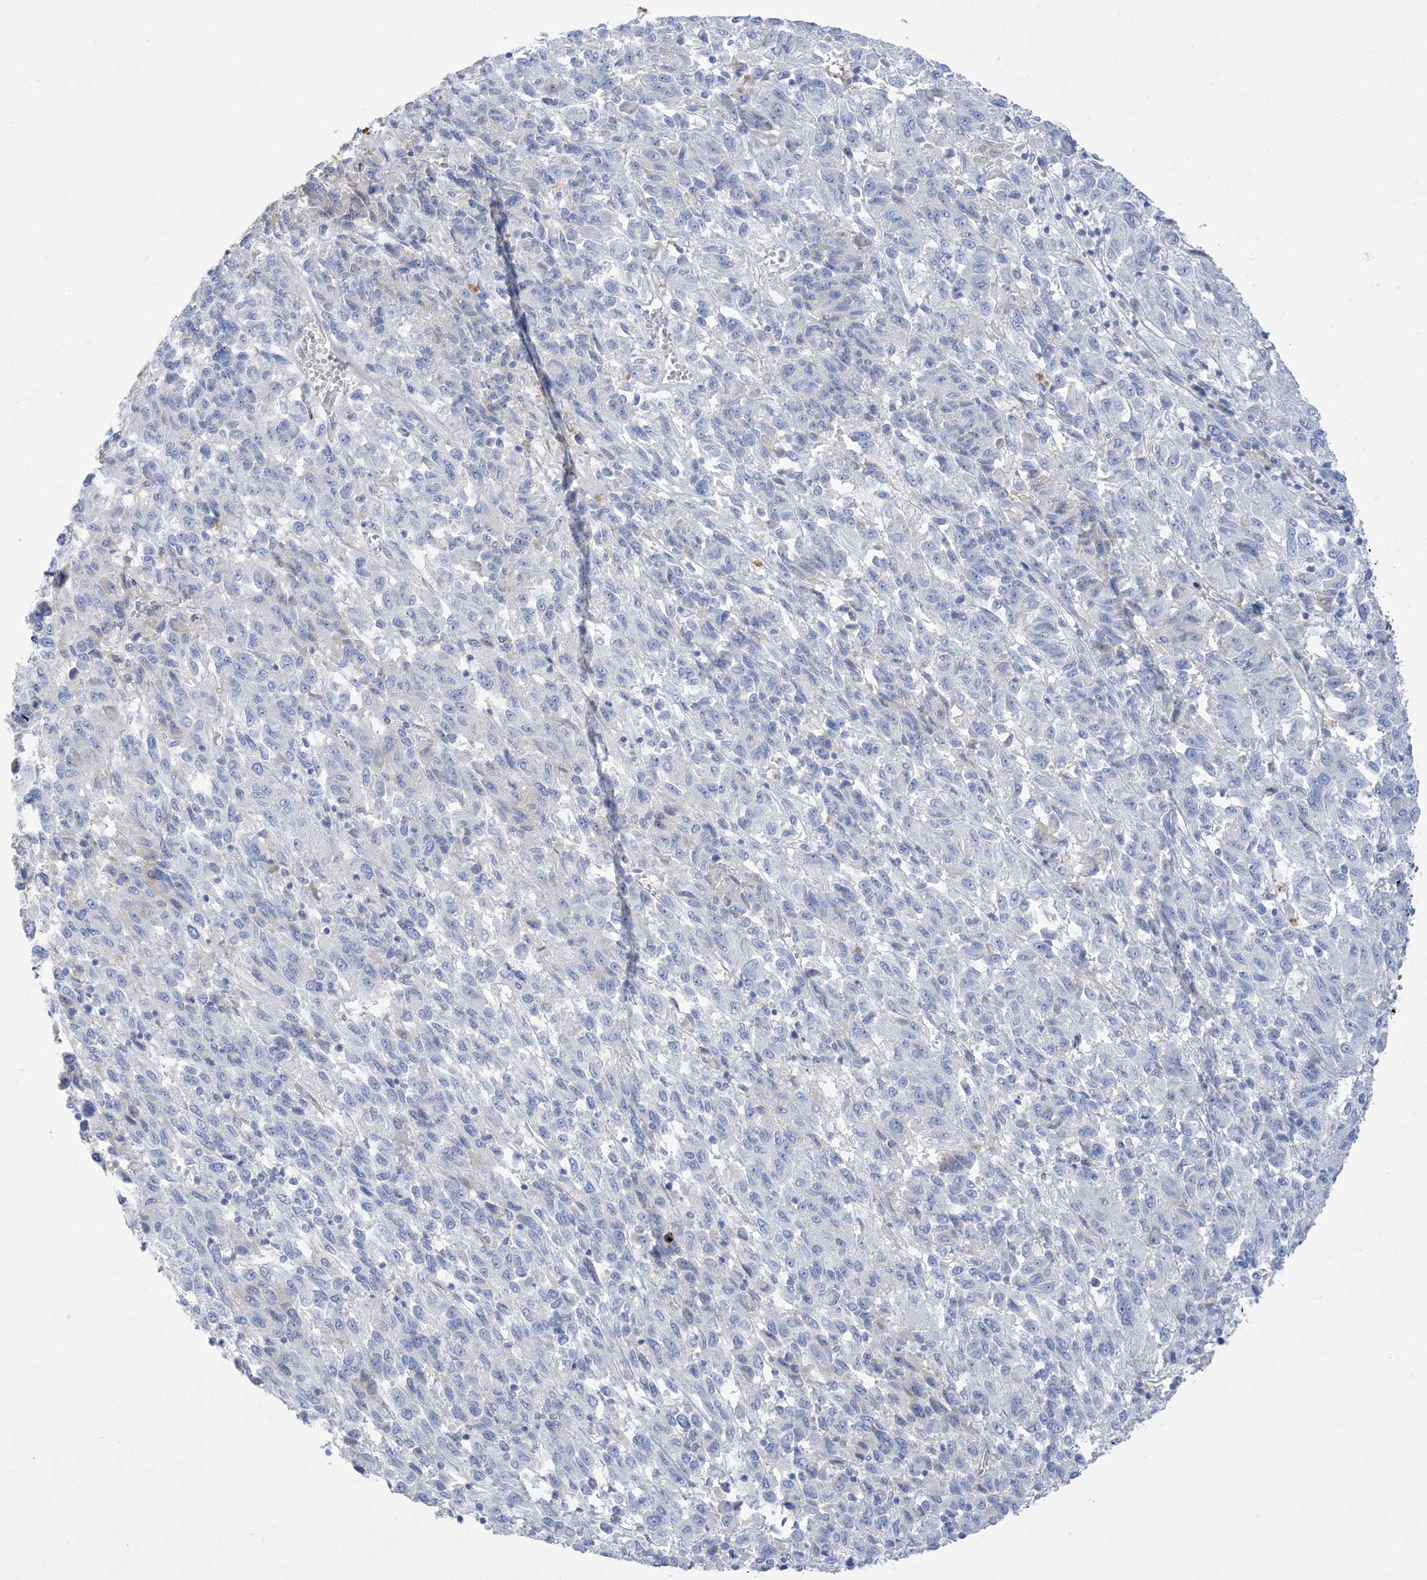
{"staining": {"intensity": "negative", "quantity": "none", "location": "none"}, "tissue": "melanoma", "cell_type": "Tumor cells", "image_type": "cancer", "snomed": [{"axis": "morphology", "description": "Malignant melanoma, Metastatic site"}, {"axis": "topography", "description": "Lung"}], "caption": "This micrograph is of malignant melanoma (metastatic site) stained with IHC to label a protein in brown with the nuclei are counter-stained blue. There is no expression in tumor cells.", "gene": "ATP11C", "patient": {"sex": "male", "age": 64}}